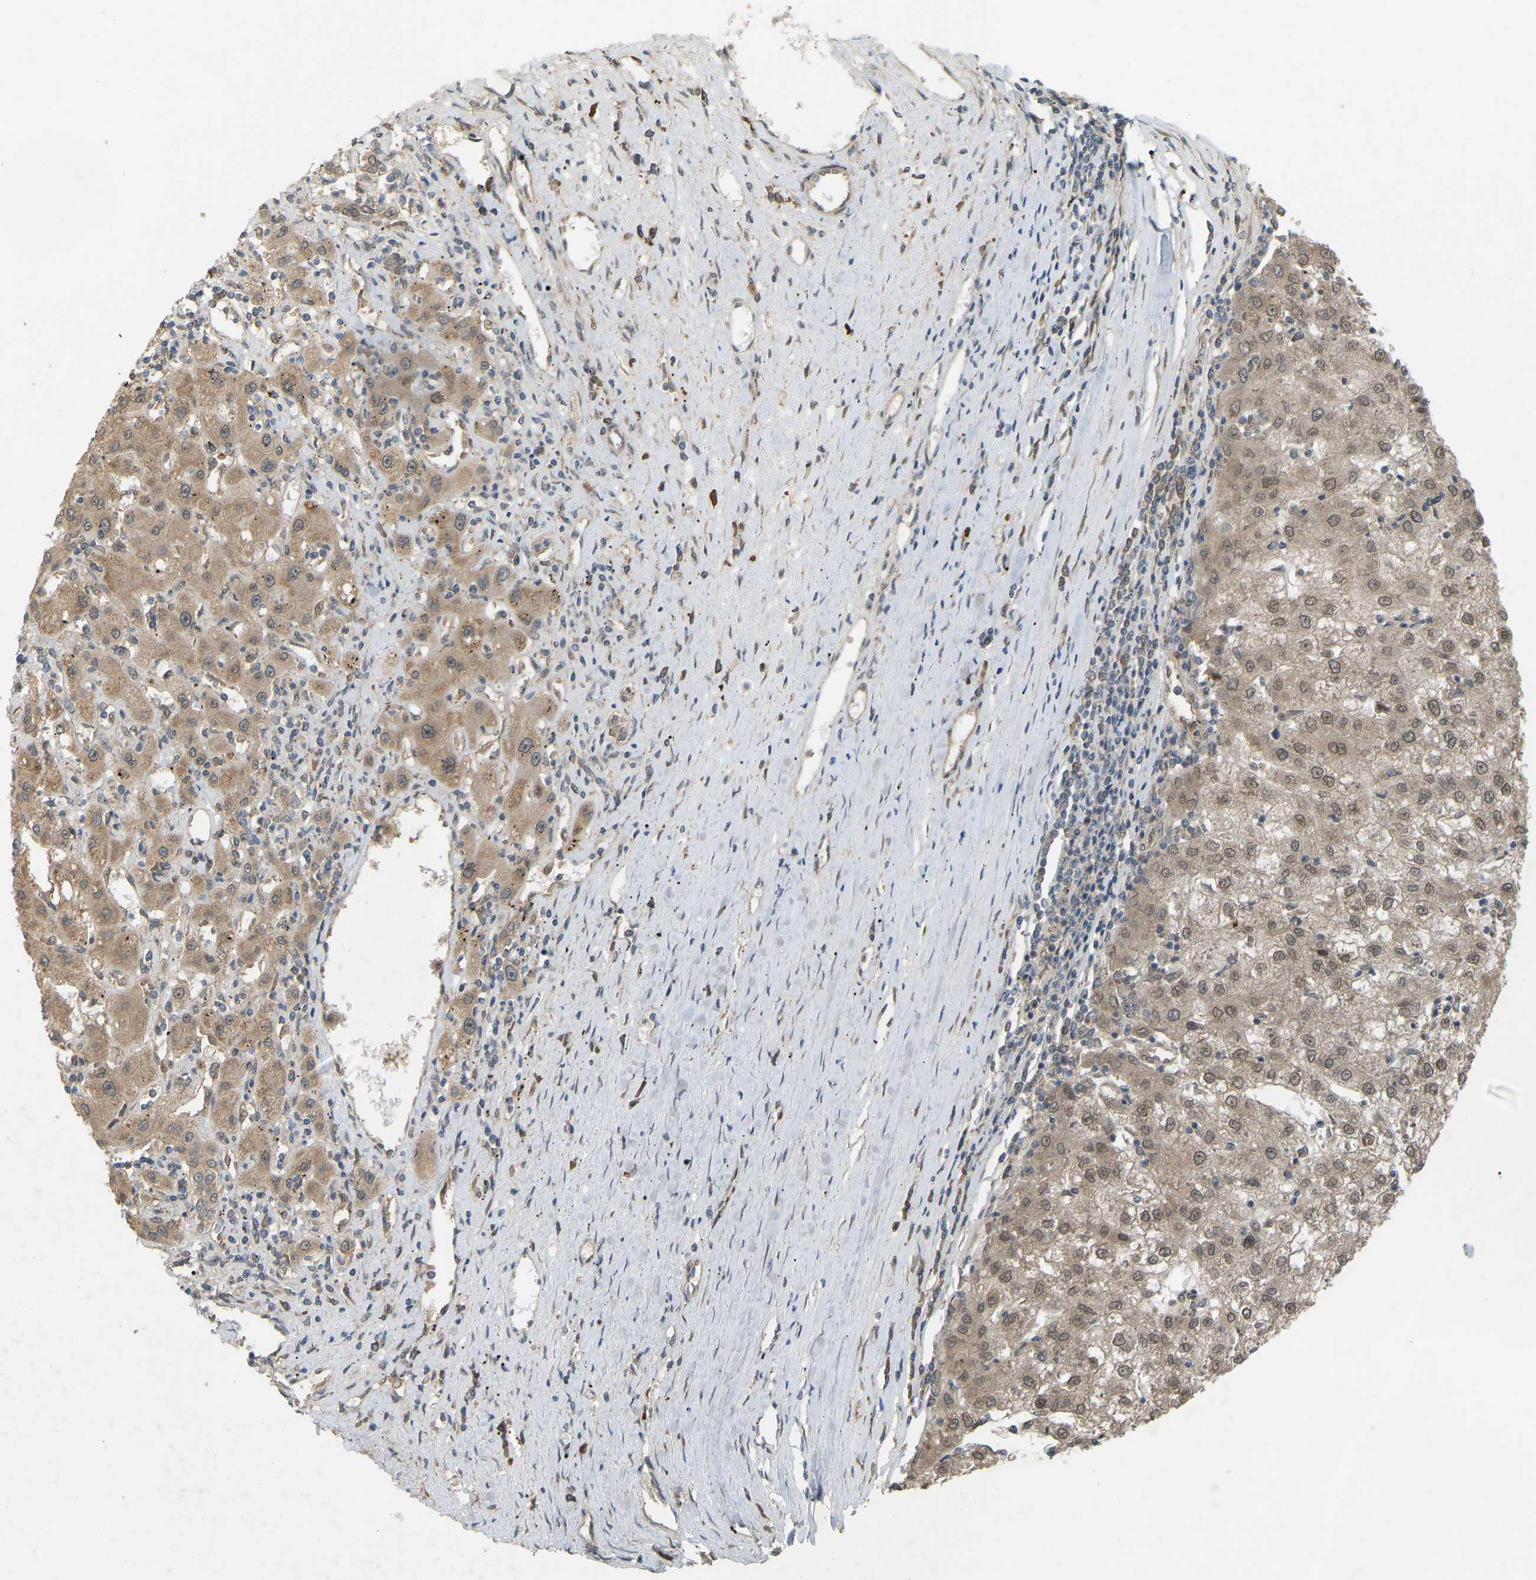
{"staining": {"intensity": "moderate", "quantity": "<25%", "location": "cytoplasmic/membranous"}, "tissue": "liver cancer", "cell_type": "Tumor cells", "image_type": "cancer", "snomed": [{"axis": "morphology", "description": "Carcinoma, Hepatocellular, NOS"}, {"axis": "topography", "description": "Liver"}], "caption": "There is low levels of moderate cytoplasmic/membranous expression in tumor cells of hepatocellular carcinoma (liver), as demonstrated by immunohistochemical staining (brown color).", "gene": "CROT", "patient": {"sex": "male", "age": 72}}